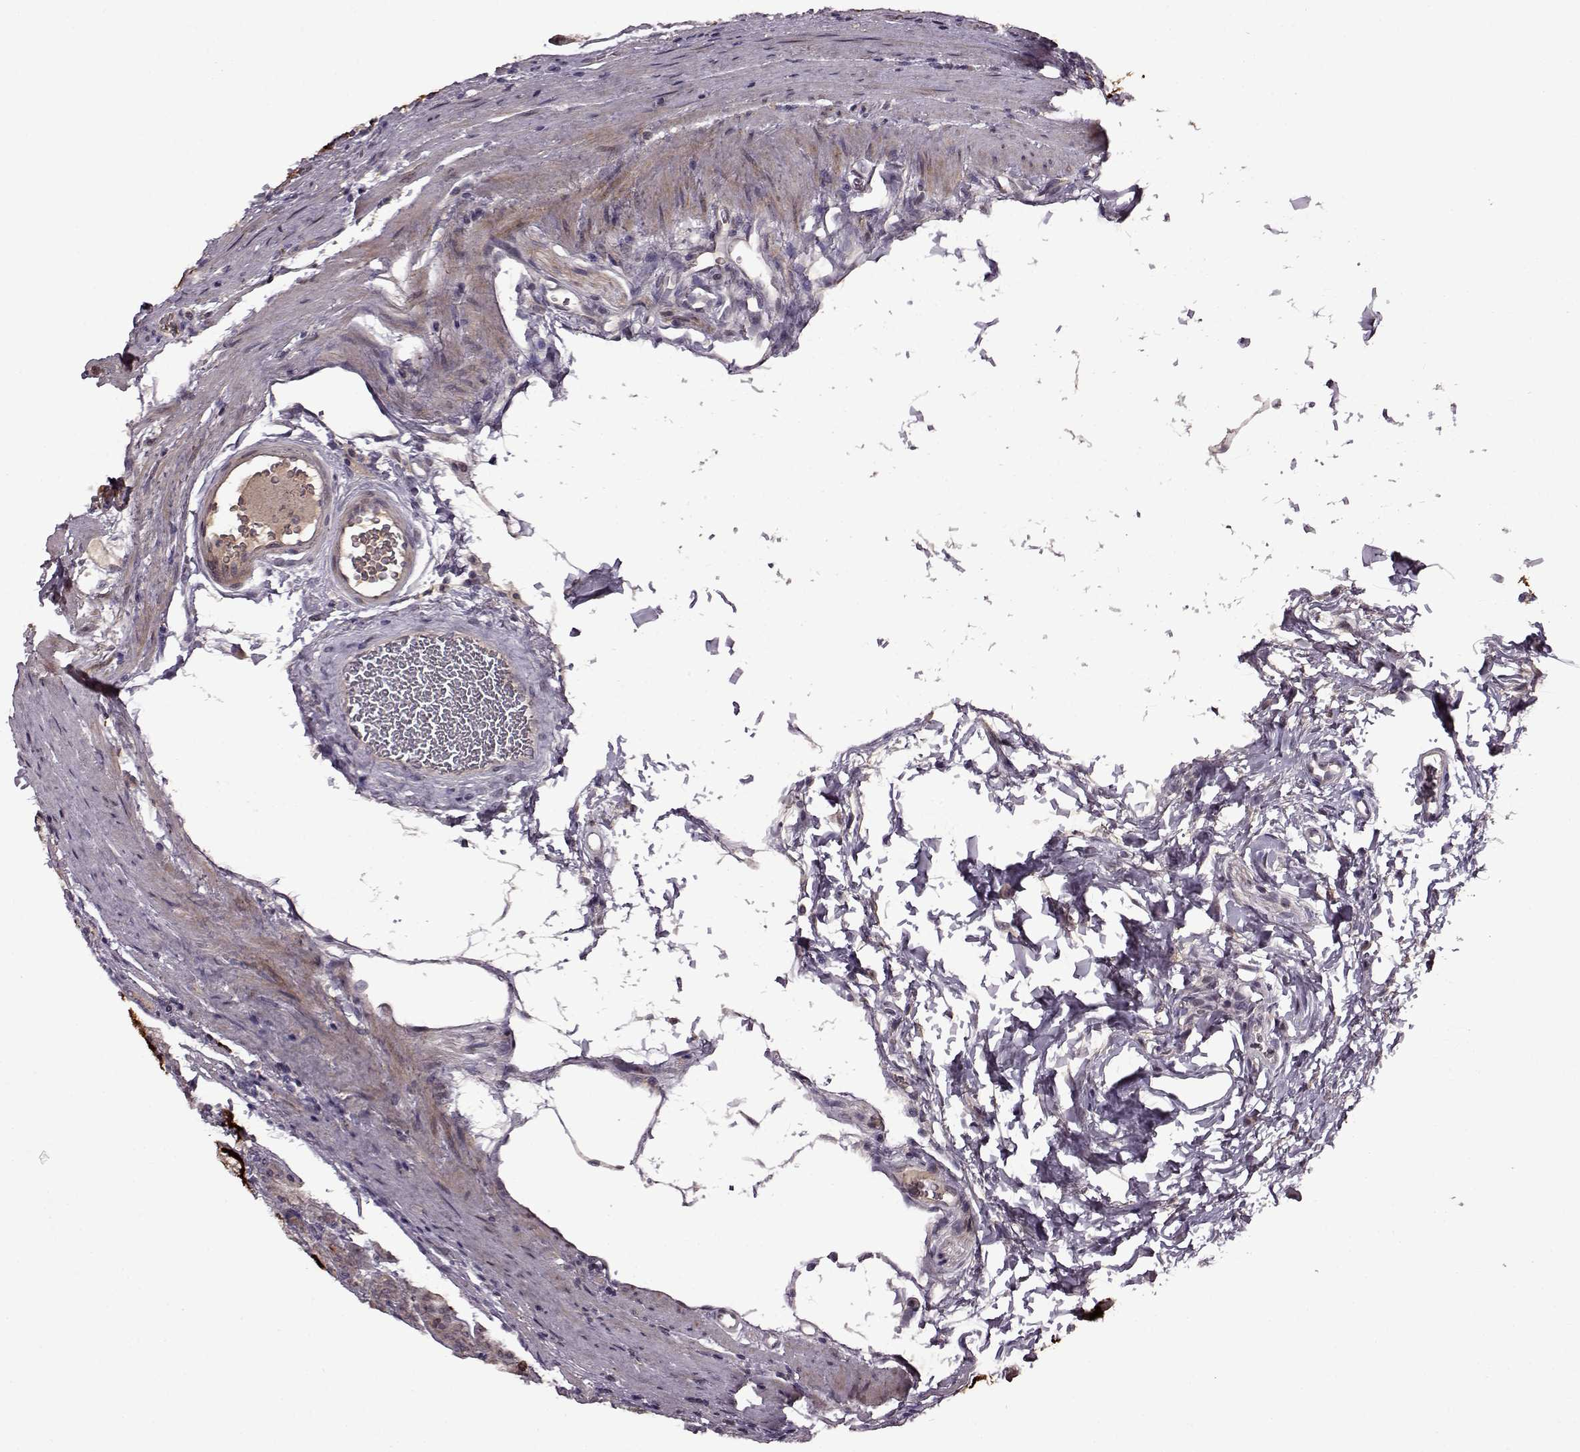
{"staining": {"intensity": "strong", "quantity": "25%-75%", "location": "cytoplasmic/membranous,nuclear"}, "tissue": "stomach", "cell_type": "Glandular cells", "image_type": "normal", "snomed": [{"axis": "morphology", "description": "Normal tissue, NOS"}, {"axis": "morphology", "description": "Adenocarcinoma, NOS"}, {"axis": "morphology", "description": "Adenocarcinoma, High grade"}, {"axis": "topography", "description": "Stomach, upper"}, {"axis": "topography", "description": "Stomach"}], "caption": "Strong cytoplasmic/membranous,nuclear expression is present in approximately 25%-75% of glandular cells in benign stomach. The protein of interest is stained brown, and the nuclei are stained in blue (DAB (3,3'-diaminobenzidine) IHC with brightfield microscopy, high magnification).", "gene": "MAIP1", "patient": {"sex": "female", "age": 65}}